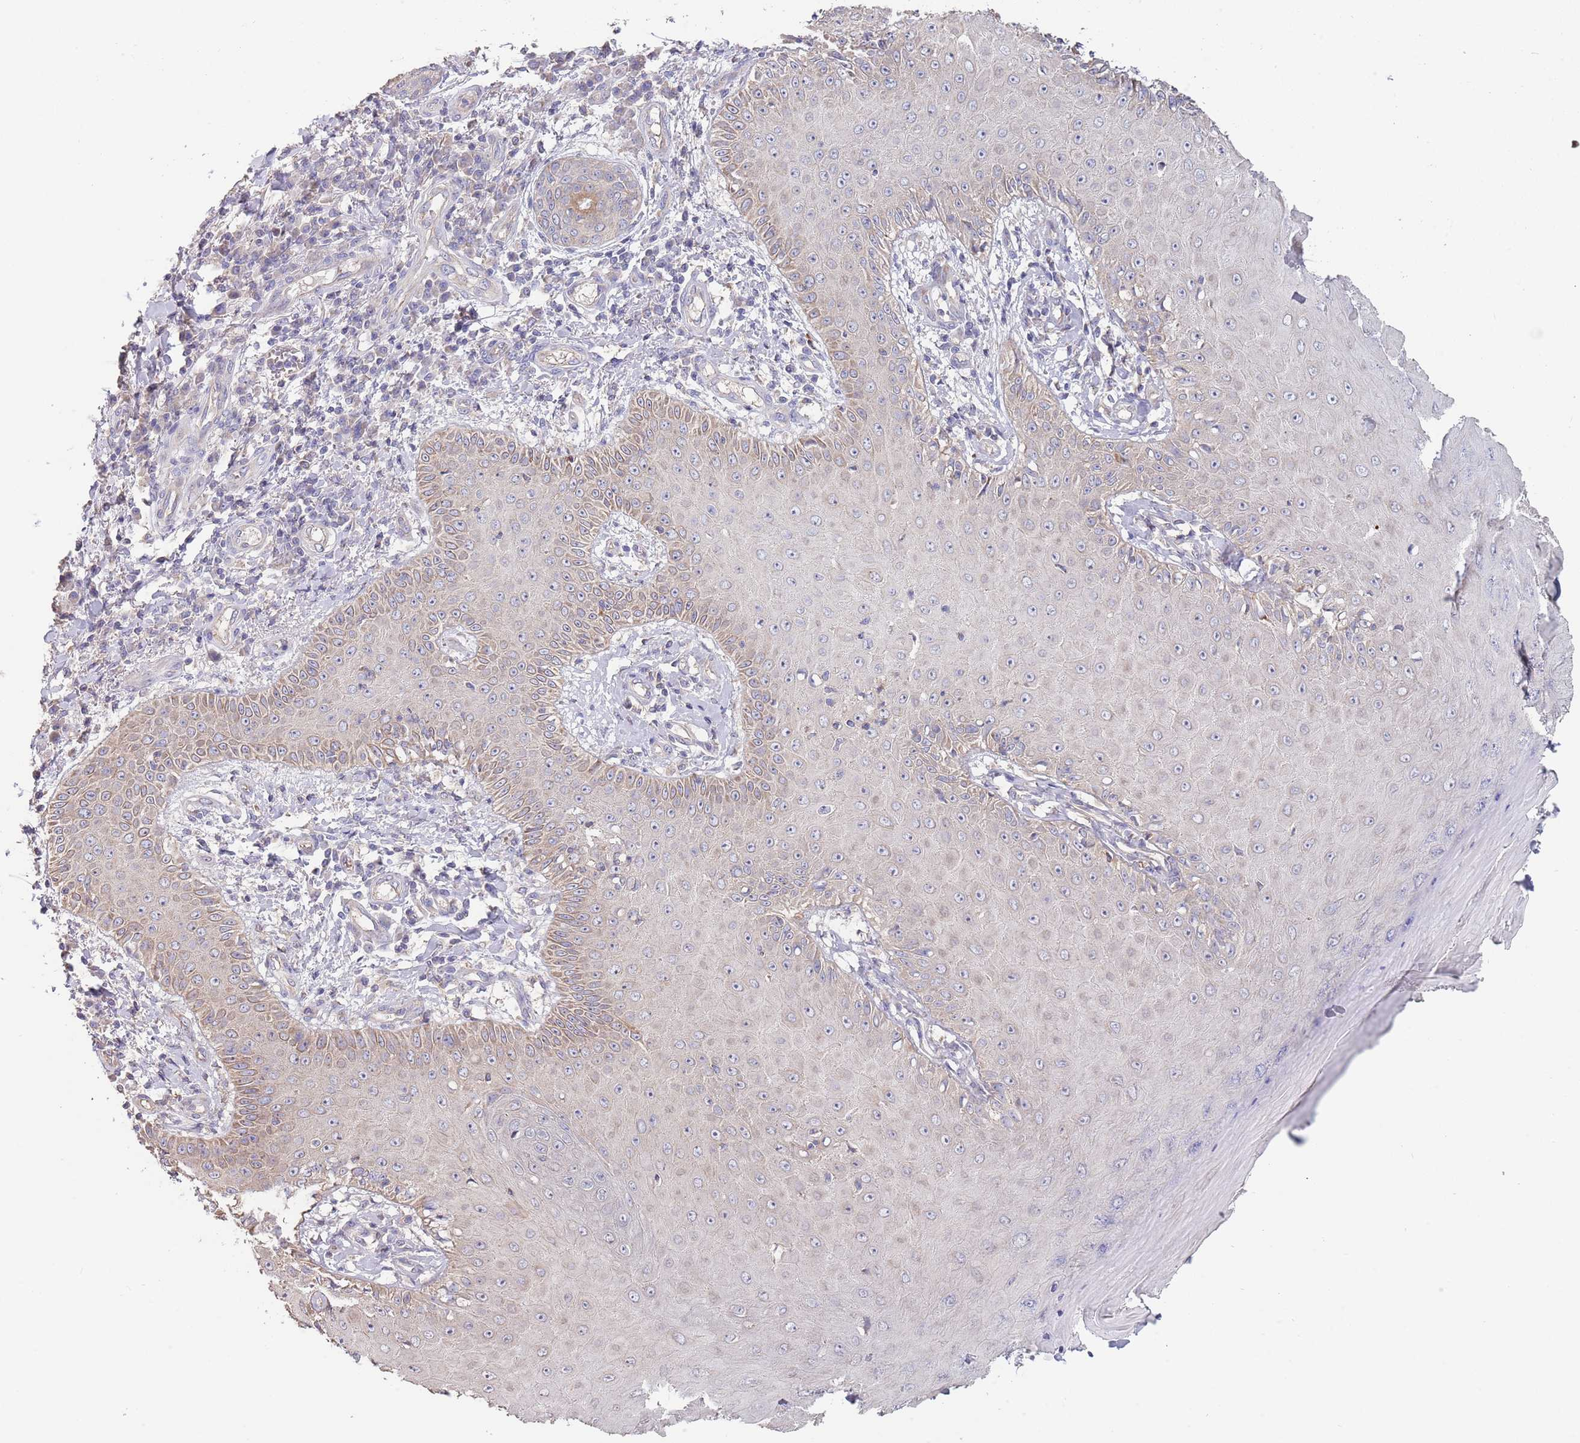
{"staining": {"intensity": "weak", "quantity": "<25%", "location": "cytoplasmic/membranous"}, "tissue": "skin cancer", "cell_type": "Tumor cells", "image_type": "cancer", "snomed": [{"axis": "morphology", "description": "Squamous cell carcinoma, NOS"}, {"axis": "topography", "description": "Skin"}], "caption": "Squamous cell carcinoma (skin) was stained to show a protein in brown. There is no significant staining in tumor cells. (DAB (3,3'-diaminobenzidine) immunohistochemistry (IHC) with hematoxylin counter stain).", "gene": "ABCC10", "patient": {"sex": "male", "age": 70}}